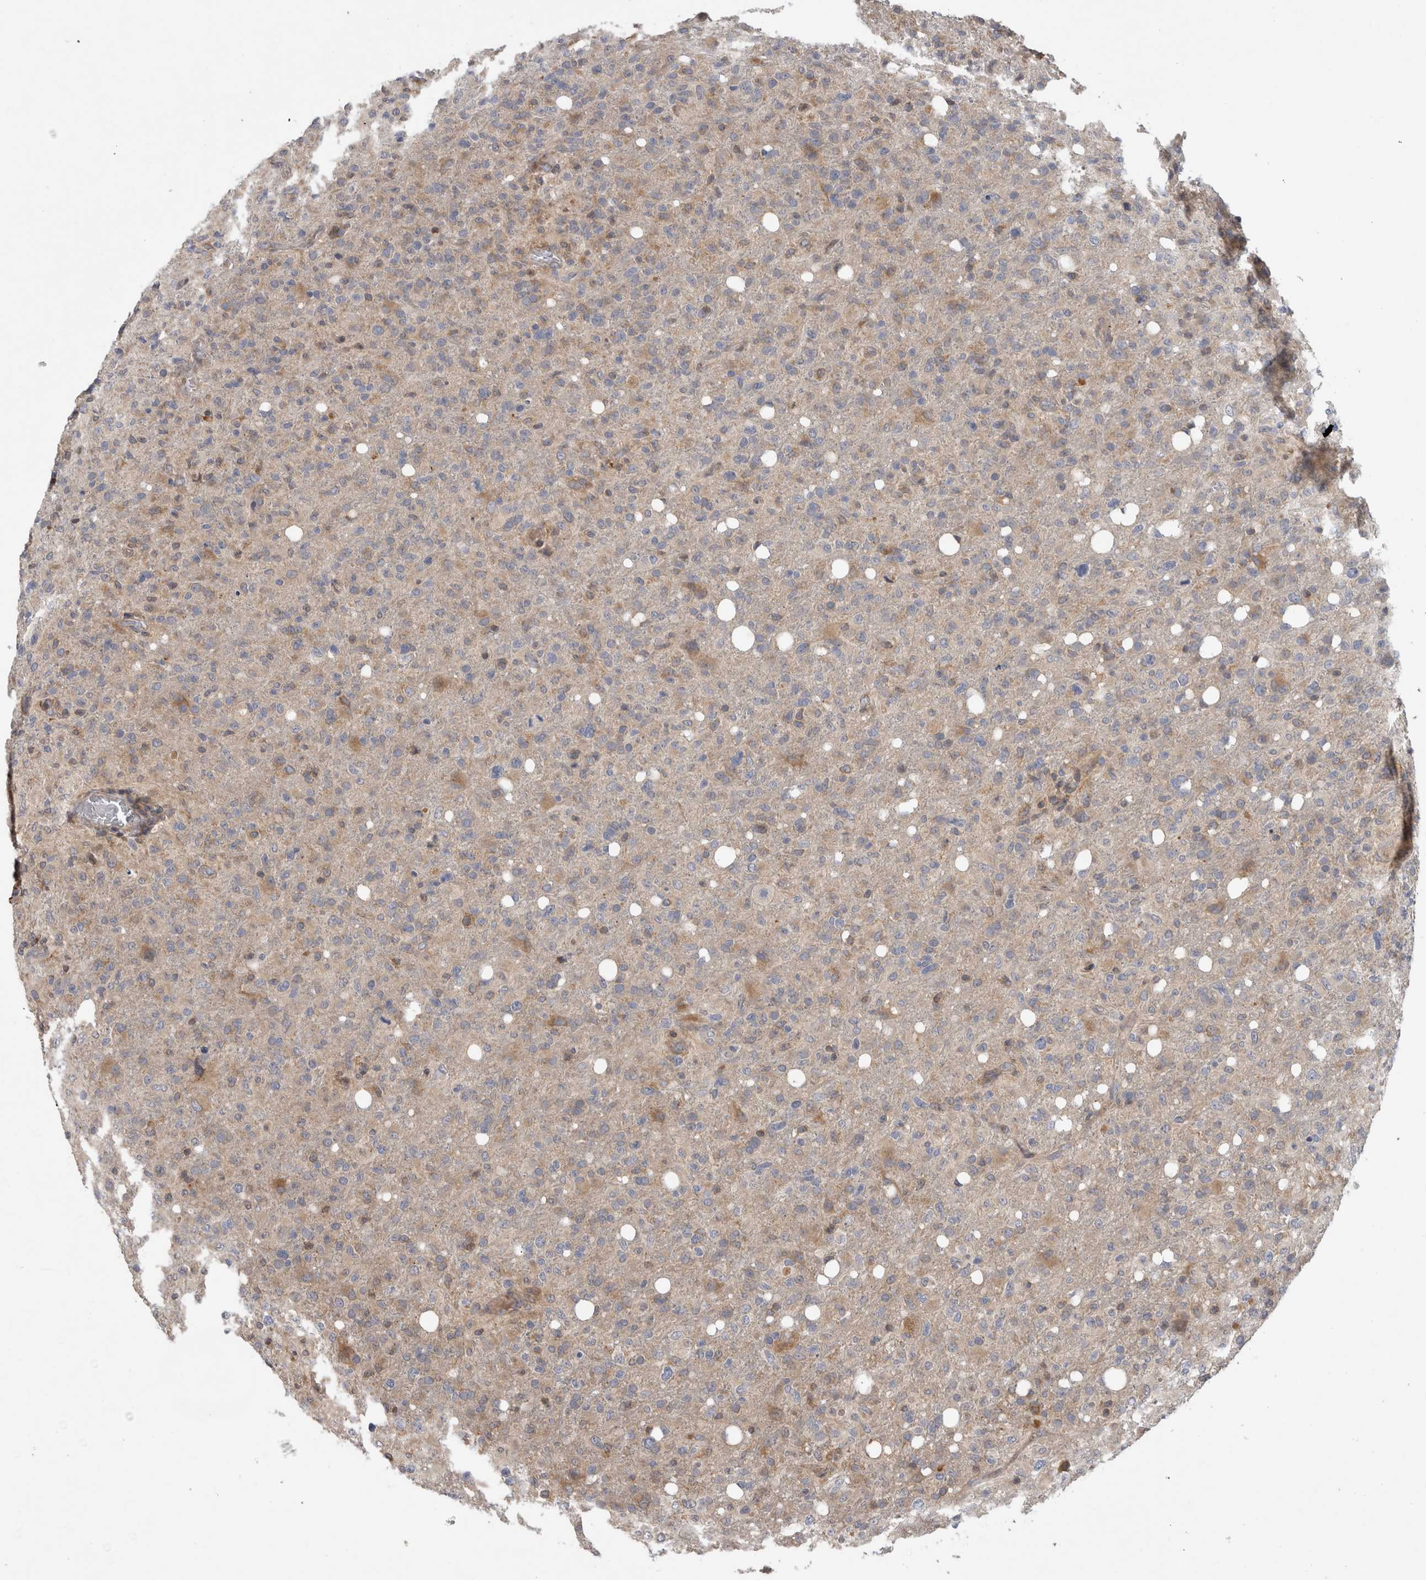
{"staining": {"intensity": "weak", "quantity": "25%-75%", "location": "cytoplasmic/membranous"}, "tissue": "glioma", "cell_type": "Tumor cells", "image_type": "cancer", "snomed": [{"axis": "morphology", "description": "Glioma, malignant, High grade"}, {"axis": "topography", "description": "Brain"}], "caption": "Immunohistochemical staining of human malignant glioma (high-grade) demonstrates low levels of weak cytoplasmic/membranous staining in approximately 25%-75% of tumor cells.", "gene": "PARP6", "patient": {"sex": "female", "age": 57}}